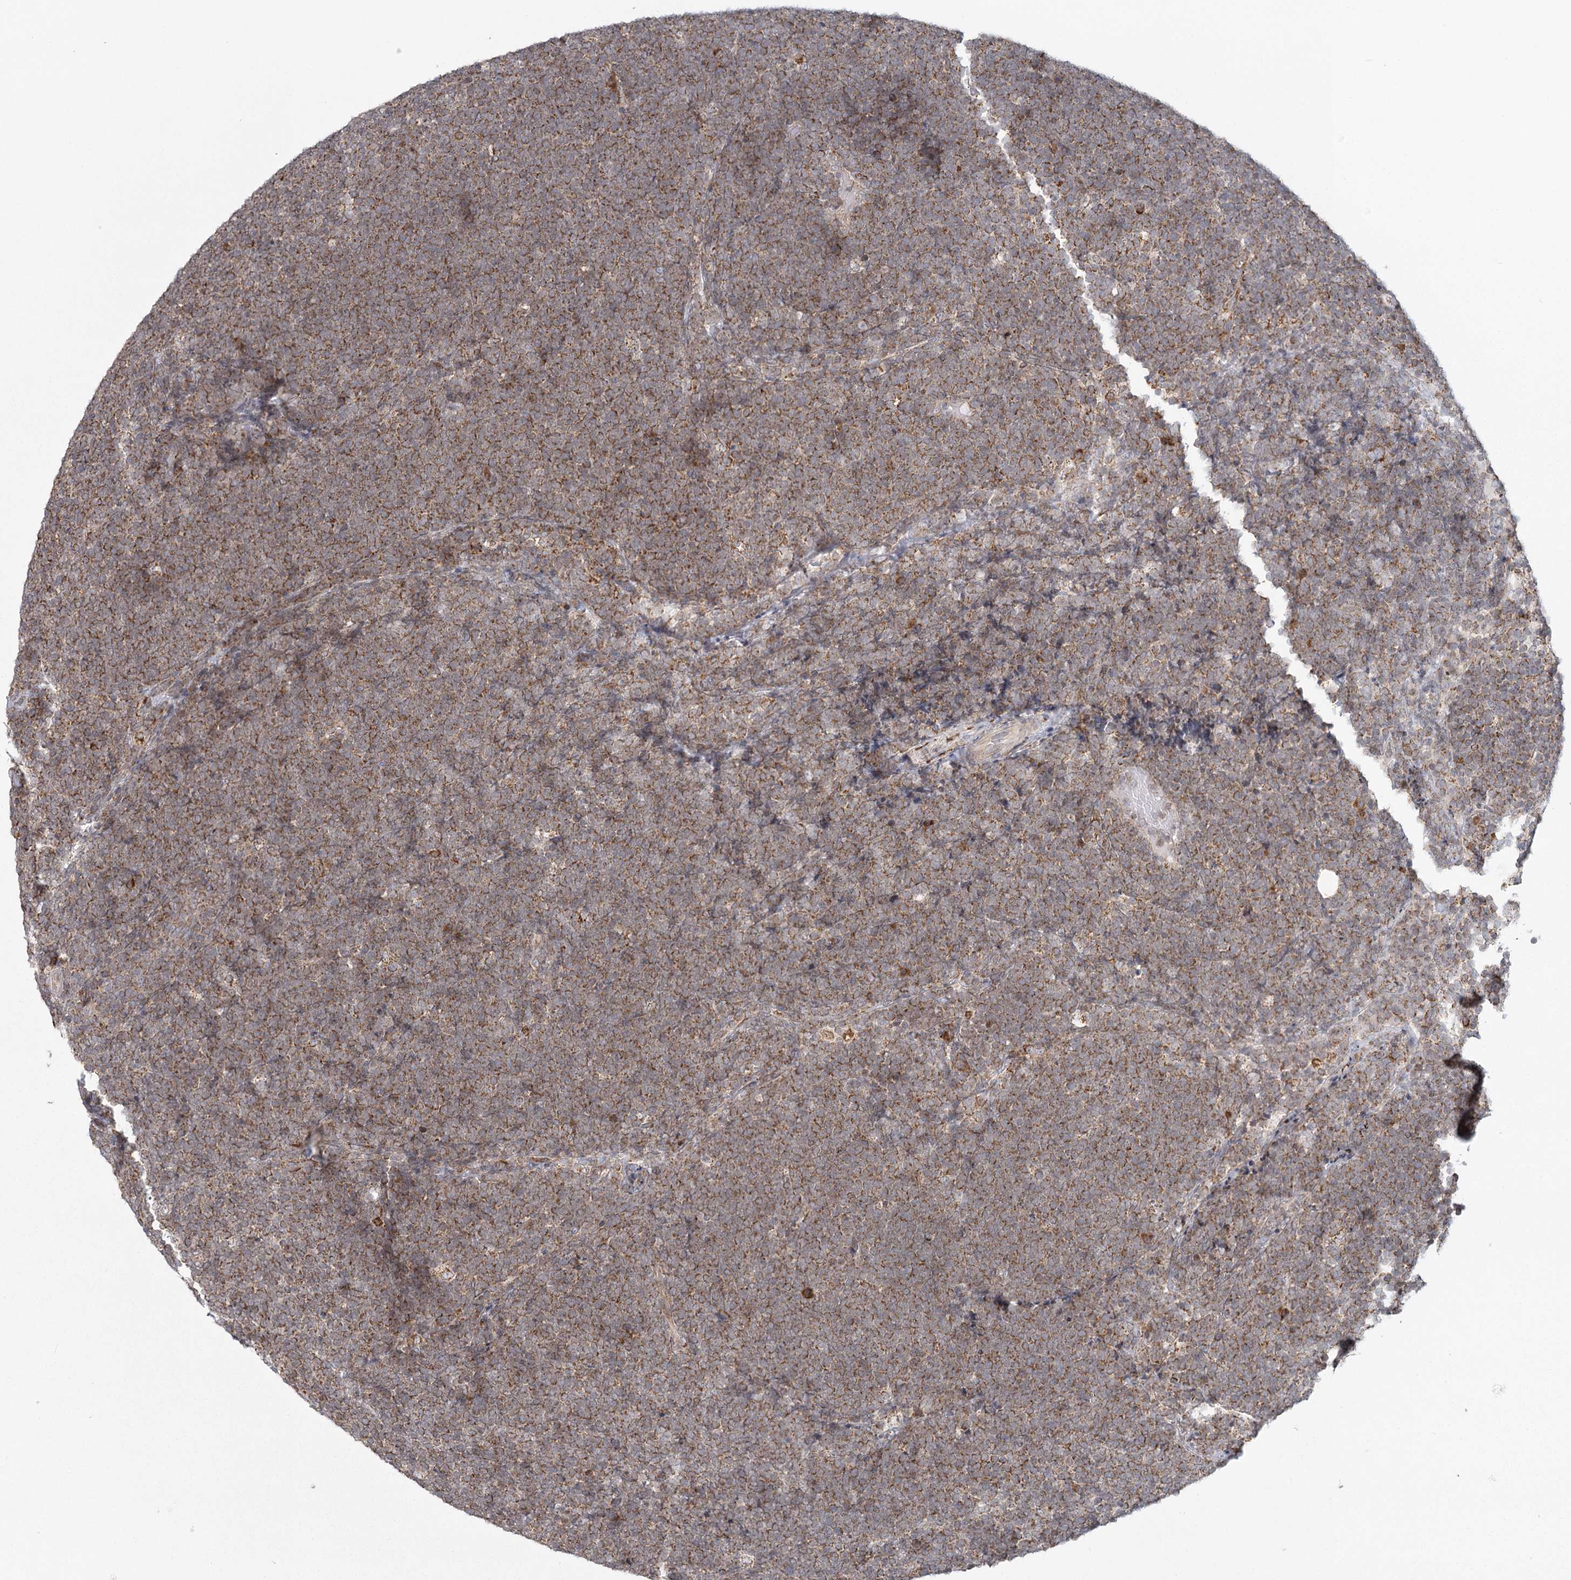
{"staining": {"intensity": "moderate", "quantity": ">75%", "location": "cytoplasmic/membranous"}, "tissue": "lymphoma", "cell_type": "Tumor cells", "image_type": "cancer", "snomed": [{"axis": "morphology", "description": "Malignant lymphoma, non-Hodgkin's type, High grade"}, {"axis": "topography", "description": "Lymph node"}], "caption": "Immunohistochemistry photomicrograph of neoplastic tissue: human high-grade malignant lymphoma, non-Hodgkin's type stained using immunohistochemistry demonstrates medium levels of moderate protein expression localized specifically in the cytoplasmic/membranous of tumor cells, appearing as a cytoplasmic/membranous brown color.", "gene": "LACTB", "patient": {"sex": "male", "age": 13}}